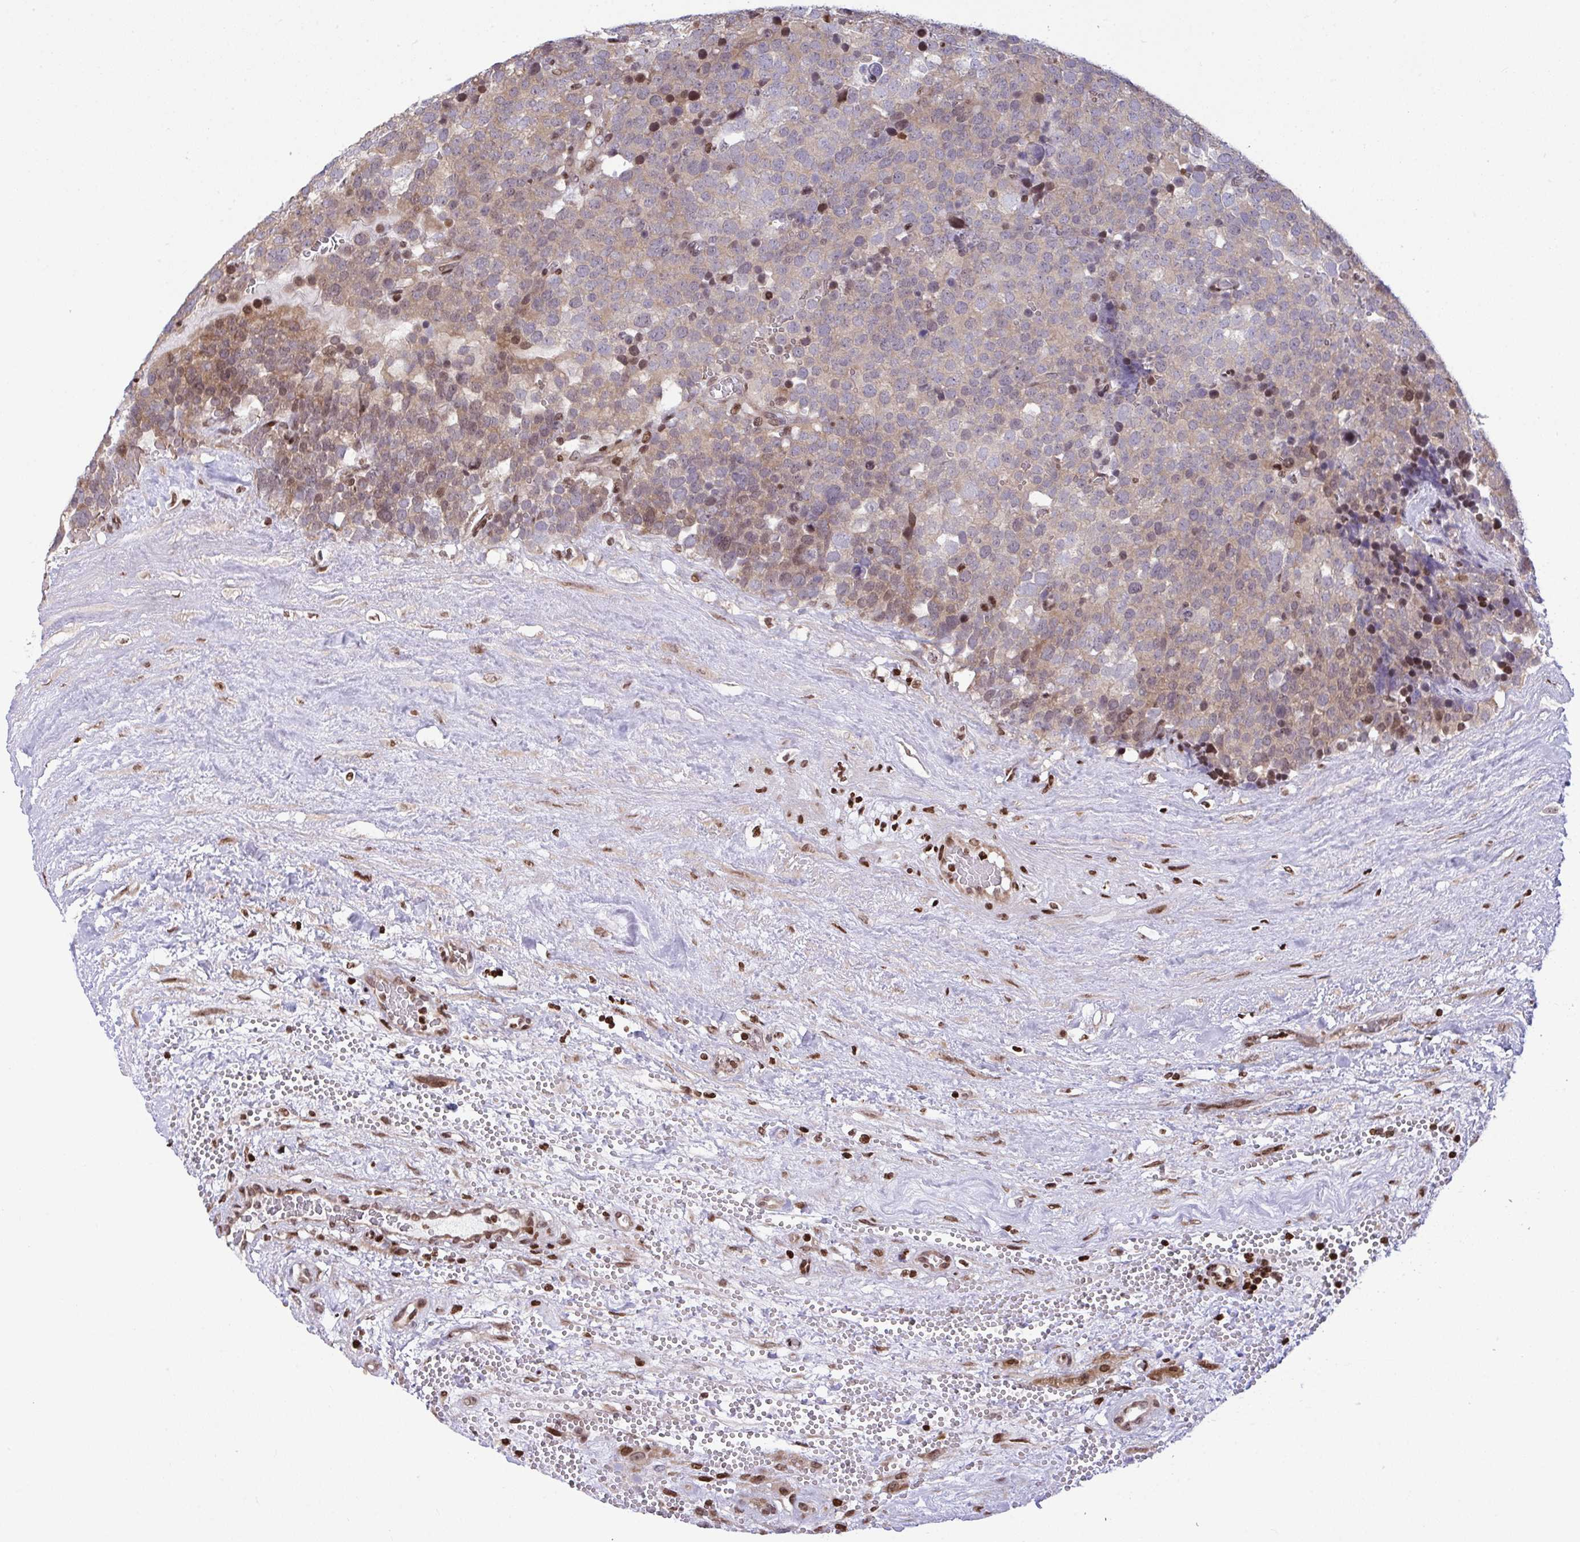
{"staining": {"intensity": "moderate", "quantity": "25%-75%", "location": "cytoplasmic/membranous"}, "tissue": "testis cancer", "cell_type": "Tumor cells", "image_type": "cancer", "snomed": [{"axis": "morphology", "description": "Seminoma, NOS"}, {"axis": "topography", "description": "Testis"}], "caption": "Immunohistochemistry (IHC) (DAB (3,3'-diaminobenzidine)) staining of human seminoma (testis) displays moderate cytoplasmic/membranous protein staining in approximately 25%-75% of tumor cells.", "gene": "RAPGEF5", "patient": {"sex": "male", "age": 71}}